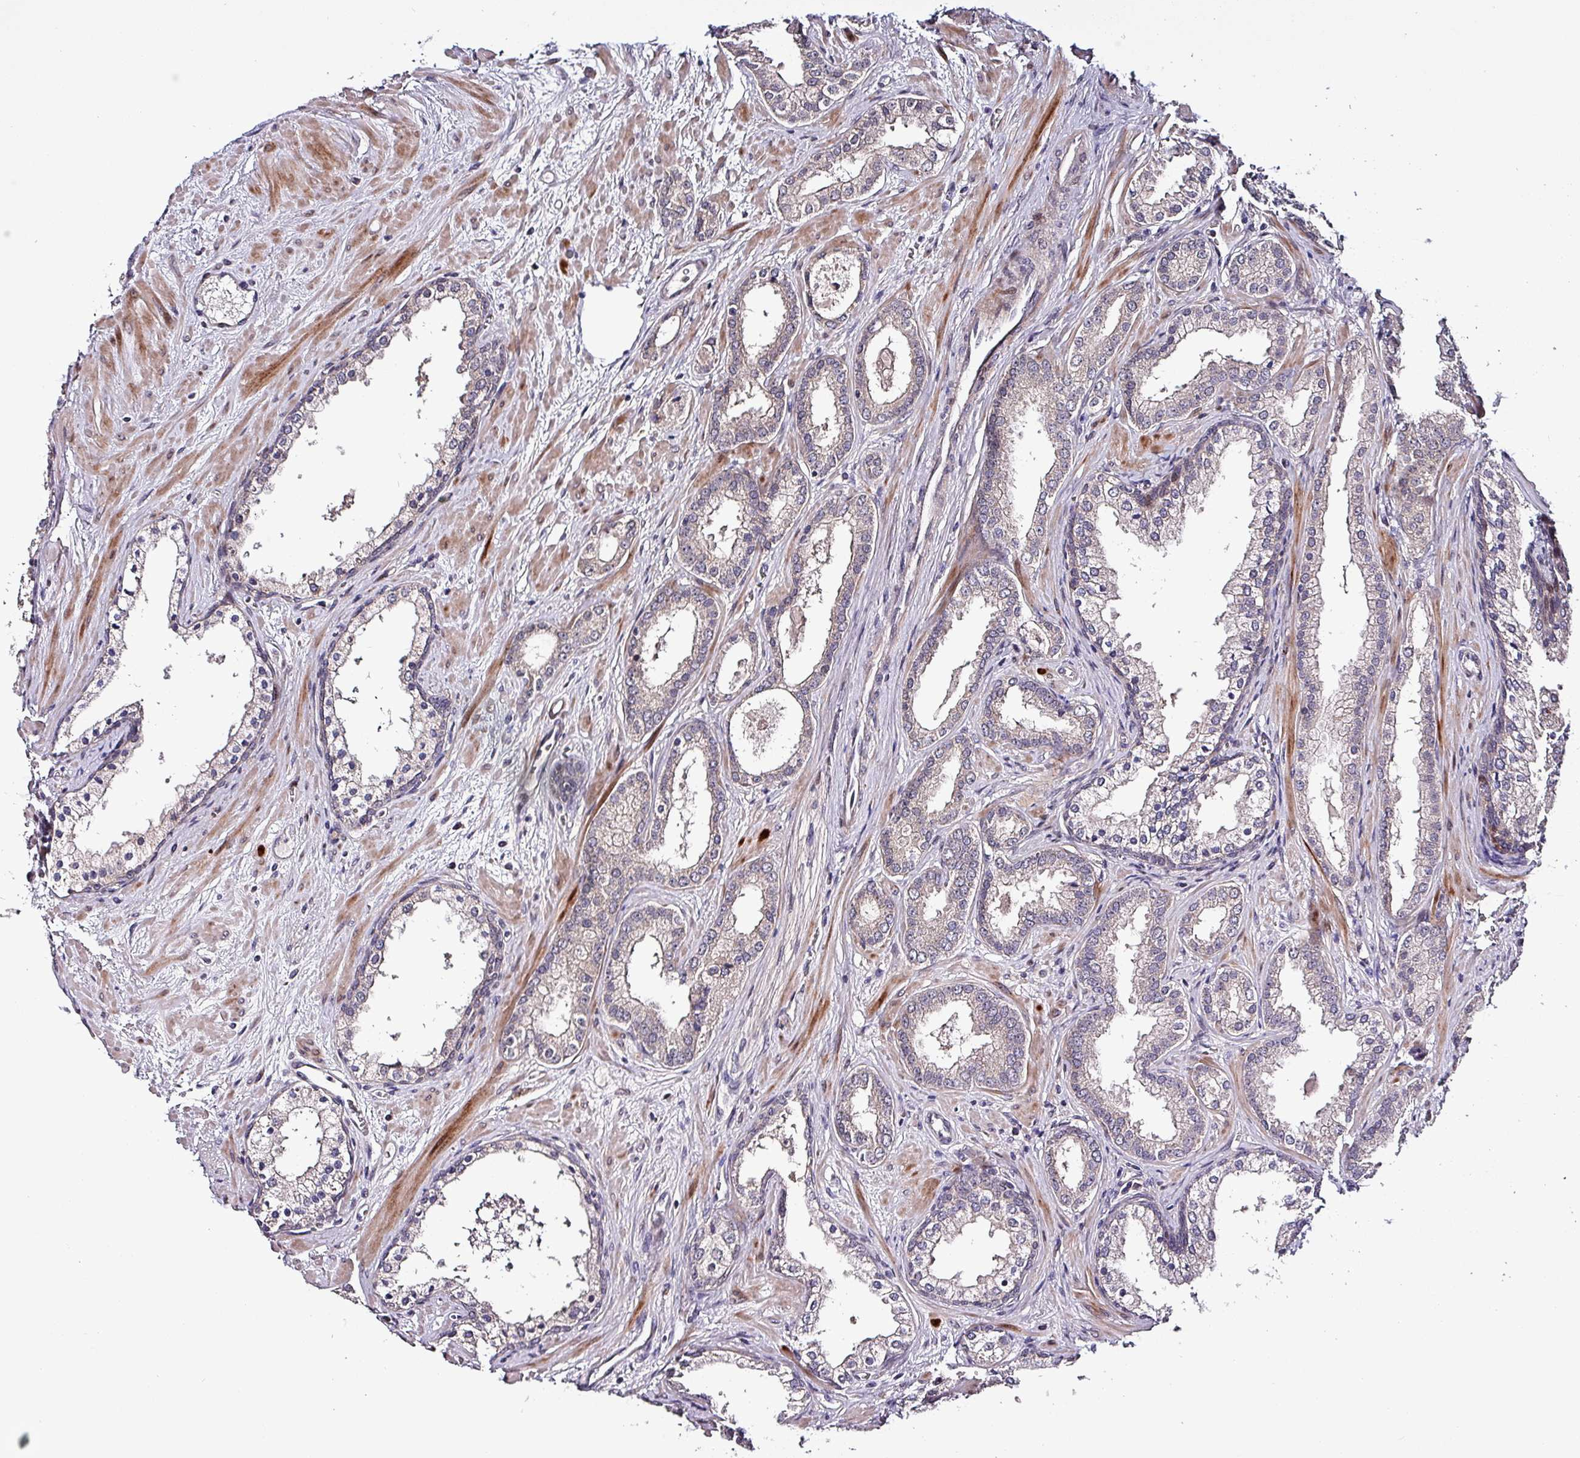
{"staining": {"intensity": "negative", "quantity": "none", "location": "none"}, "tissue": "prostate cancer", "cell_type": "Tumor cells", "image_type": "cancer", "snomed": [{"axis": "morphology", "description": "Adenocarcinoma, High grade"}, {"axis": "topography", "description": "Prostate"}], "caption": "Immunohistochemical staining of human prostate cancer demonstrates no significant expression in tumor cells.", "gene": "GRAPL", "patient": {"sex": "male", "age": 64}}